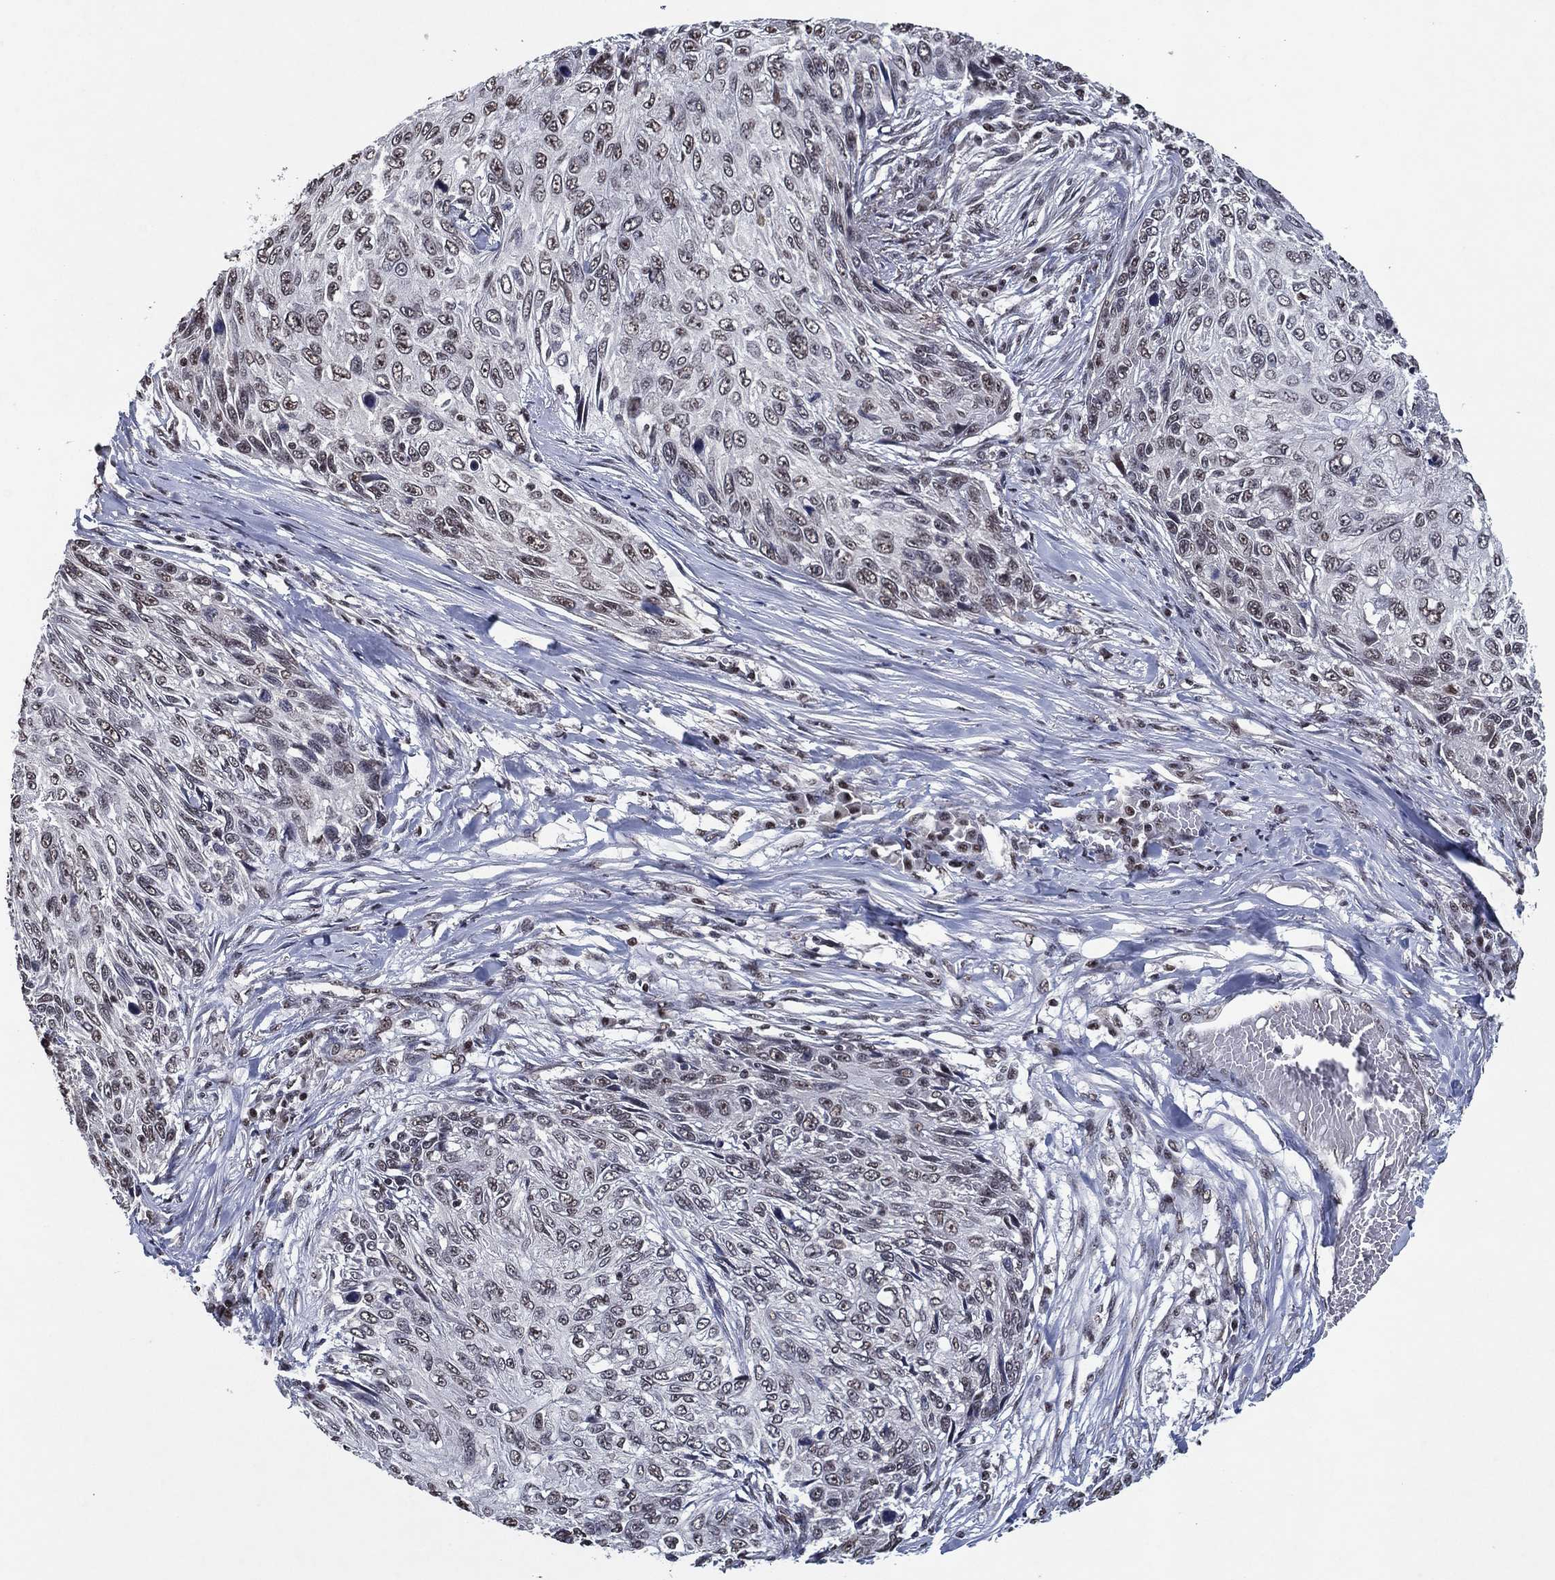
{"staining": {"intensity": "negative", "quantity": "none", "location": "none"}, "tissue": "skin cancer", "cell_type": "Tumor cells", "image_type": "cancer", "snomed": [{"axis": "morphology", "description": "Squamous cell carcinoma, NOS"}, {"axis": "topography", "description": "Skin"}], "caption": "Immunohistochemistry of skin squamous cell carcinoma exhibits no staining in tumor cells. Brightfield microscopy of immunohistochemistry (IHC) stained with DAB (3,3'-diaminobenzidine) (brown) and hematoxylin (blue), captured at high magnification.", "gene": "ZBTB42", "patient": {"sex": "male", "age": 92}}